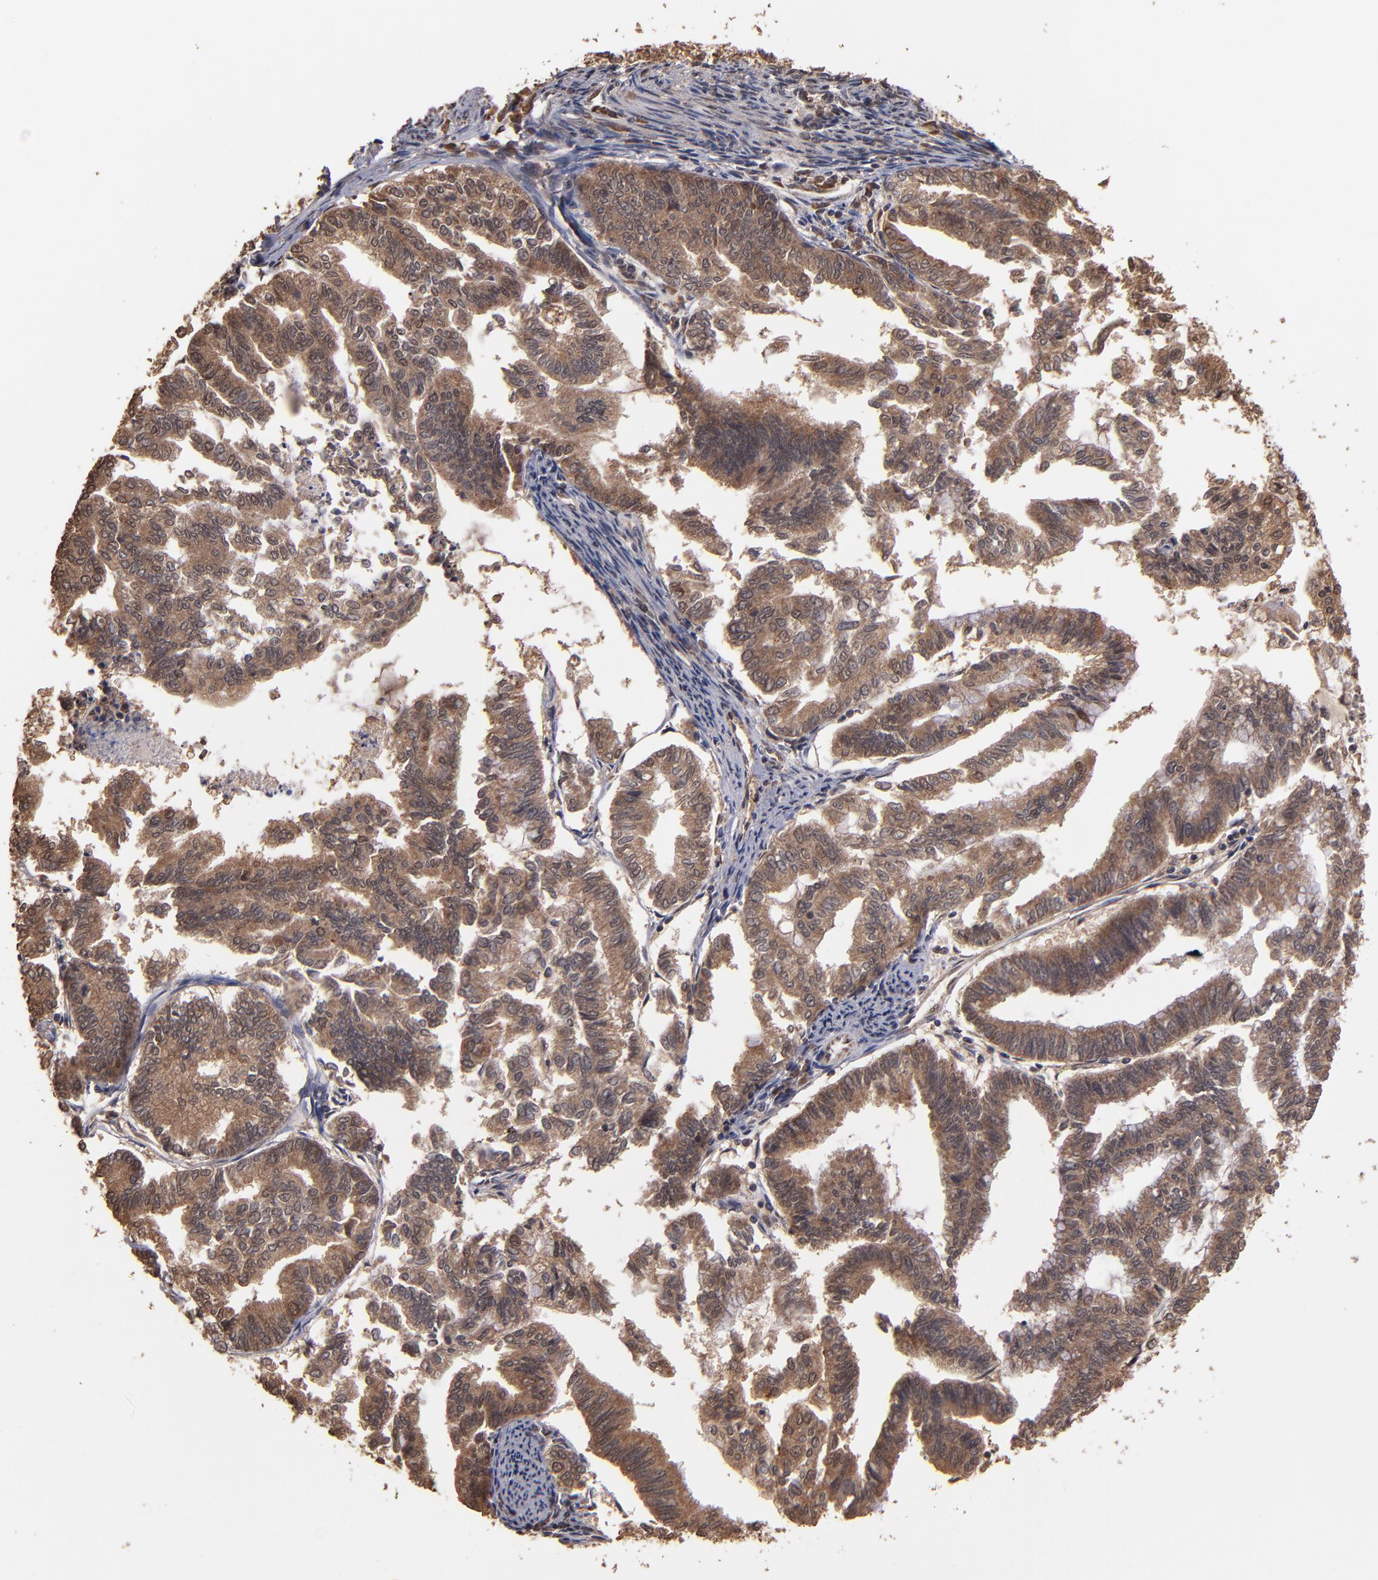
{"staining": {"intensity": "strong", "quantity": ">75%", "location": "cytoplasmic/membranous"}, "tissue": "endometrial cancer", "cell_type": "Tumor cells", "image_type": "cancer", "snomed": [{"axis": "morphology", "description": "Adenocarcinoma, NOS"}, {"axis": "topography", "description": "Endometrium"}], "caption": "Tumor cells show high levels of strong cytoplasmic/membranous expression in approximately >75% of cells in endometrial cancer (adenocarcinoma). (Brightfield microscopy of DAB IHC at high magnification).", "gene": "NFE2L2", "patient": {"sex": "female", "age": 79}}